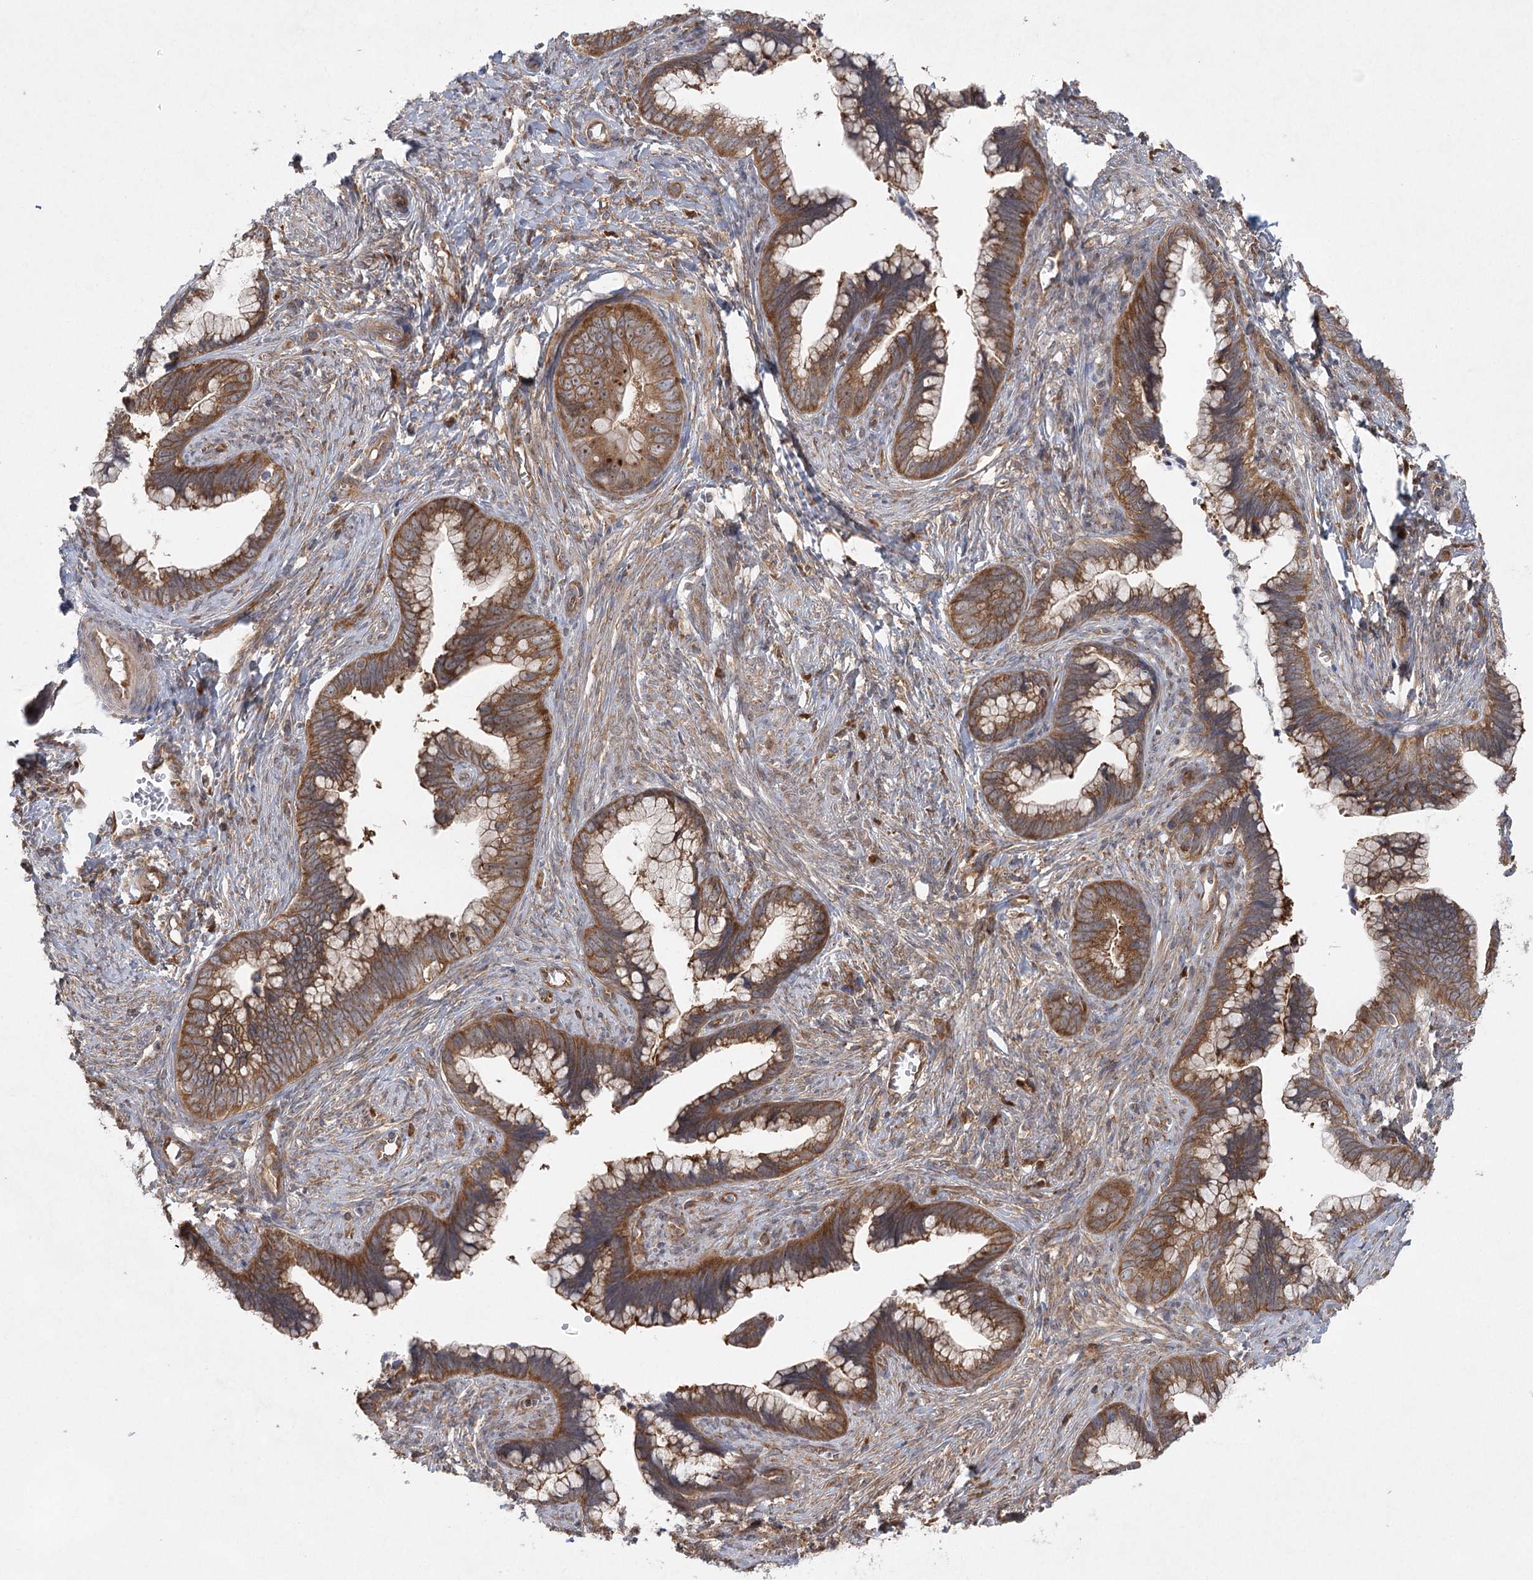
{"staining": {"intensity": "moderate", "quantity": ">75%", "location": "cytoplasmic/membranous"}, "tissue": "cervical cancer", "cell_type": "Tumor cells", "image_type": "cancer", "snomed": [{"axis": "morphology", "description": "Adenocarcinoma, NOS"}, {"axis": "topography", "description": "Cervix"}], "caption": "A medium amount of moderate cytoplasmic/membranous staining is appreciated in approximately >75% of tumor cells in cervical adenocarcinoma tissue. (IHC, brightfield microscopy, high magnification).", "gene": "EIF3A", "patient": {"sex": "female", "age": 44}}